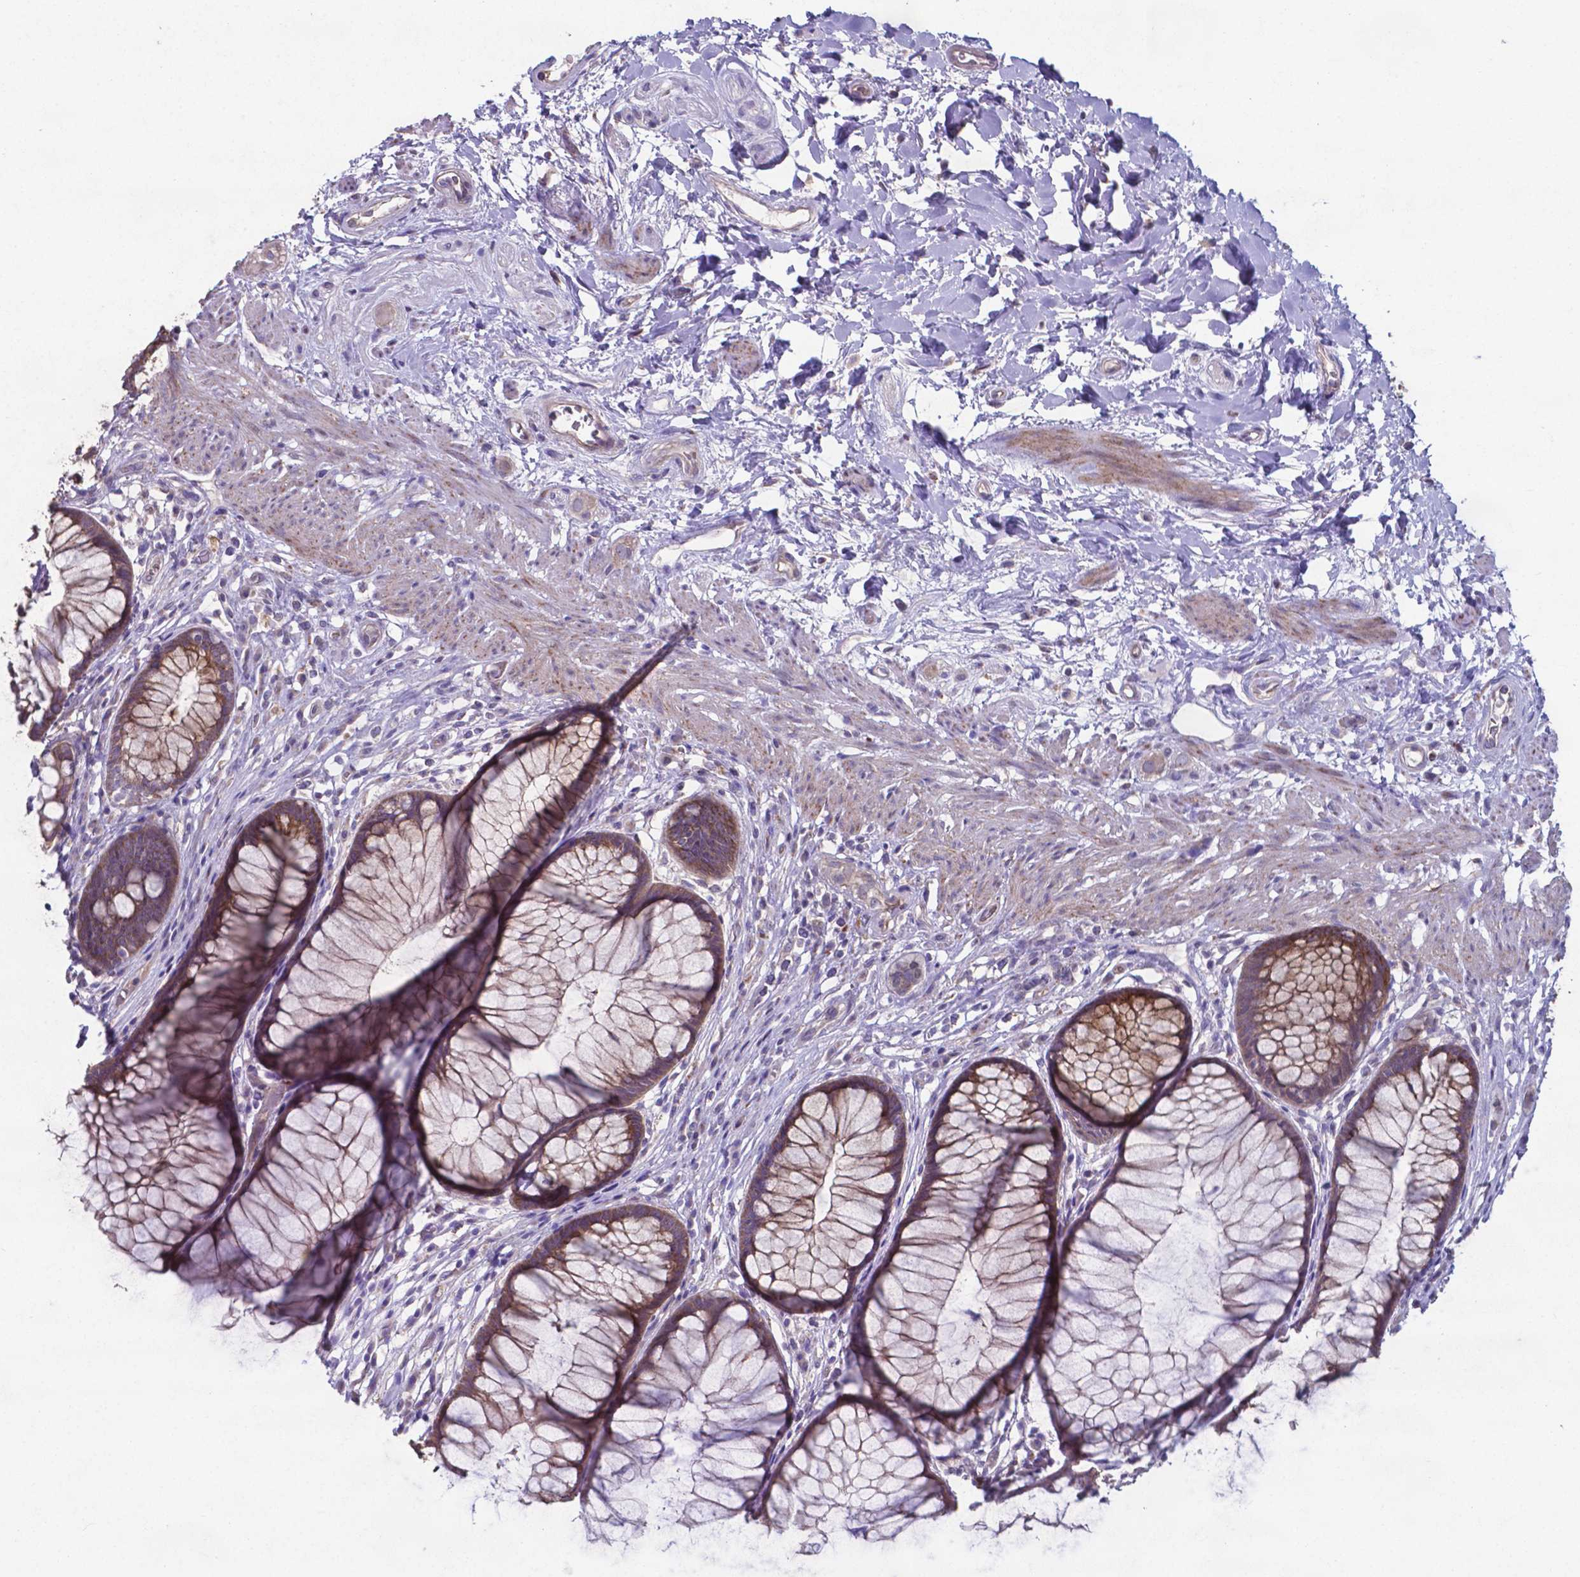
{"staining": {"intensity": "moderate", "quantity": ">75%", "location": "cytoplasmic/membranous"}, "tissue": "rectum", "cell_type": "Glandular cells", "image_type": "normal", "snomed": [{"axis": "morphology", "description": "Normal tissue, NOS"}, {"axis": "topography", "description": "Smooth muscle"}, {"axis": "topography", "description": "Rectum"}], "caption": "Immunohistochemistry histopathology image of benign rectum: rectum stained using immunohistochemistry (IHC) demonstrates medium levels of moderate protein expression localized specifically in the cytoplasmic/membranous of glandular cells, appearing as a cytoplasmic/membranous brown color.", "gene": "TYRO3", "patient": {"sex": "male", "age": 53}}